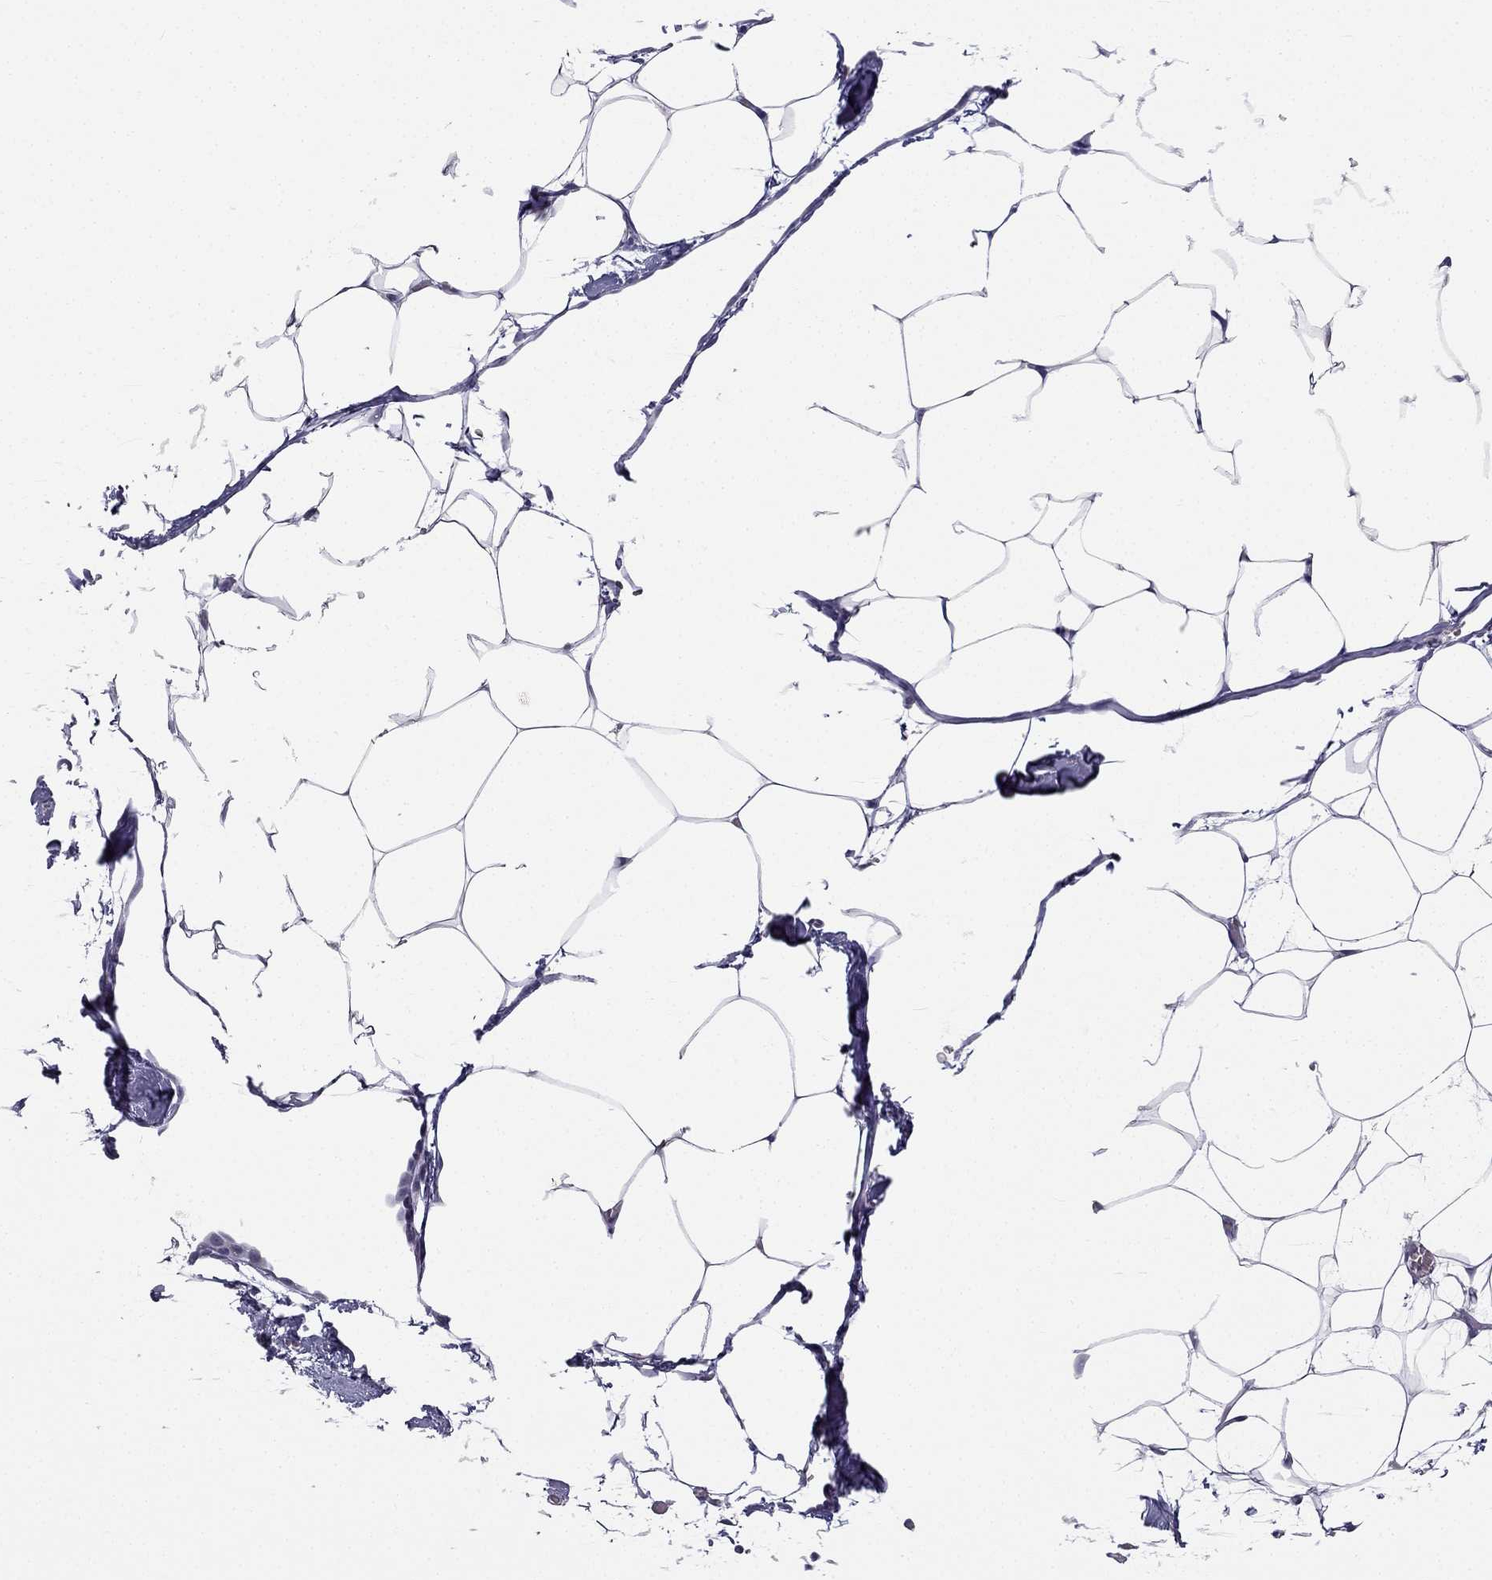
{"staining": {"intensity": "negative", "quantity": "none", "location": "none"}, "tissue": "adipose tissue", "cell_type": "Adipocytes", "image_type": "normal", "snomed": [{"axis": "morphology", "description": "Normal tissue, NOS"}, {"axis": "topography", "description": "Adipose tissue"}], "caption": "Immunohistochemistry (IHC) of benign adipose tissue displays no positivity in adipocytes.", "gene": "C16orf89", "patient": {"sex": "male", "age": 57}}